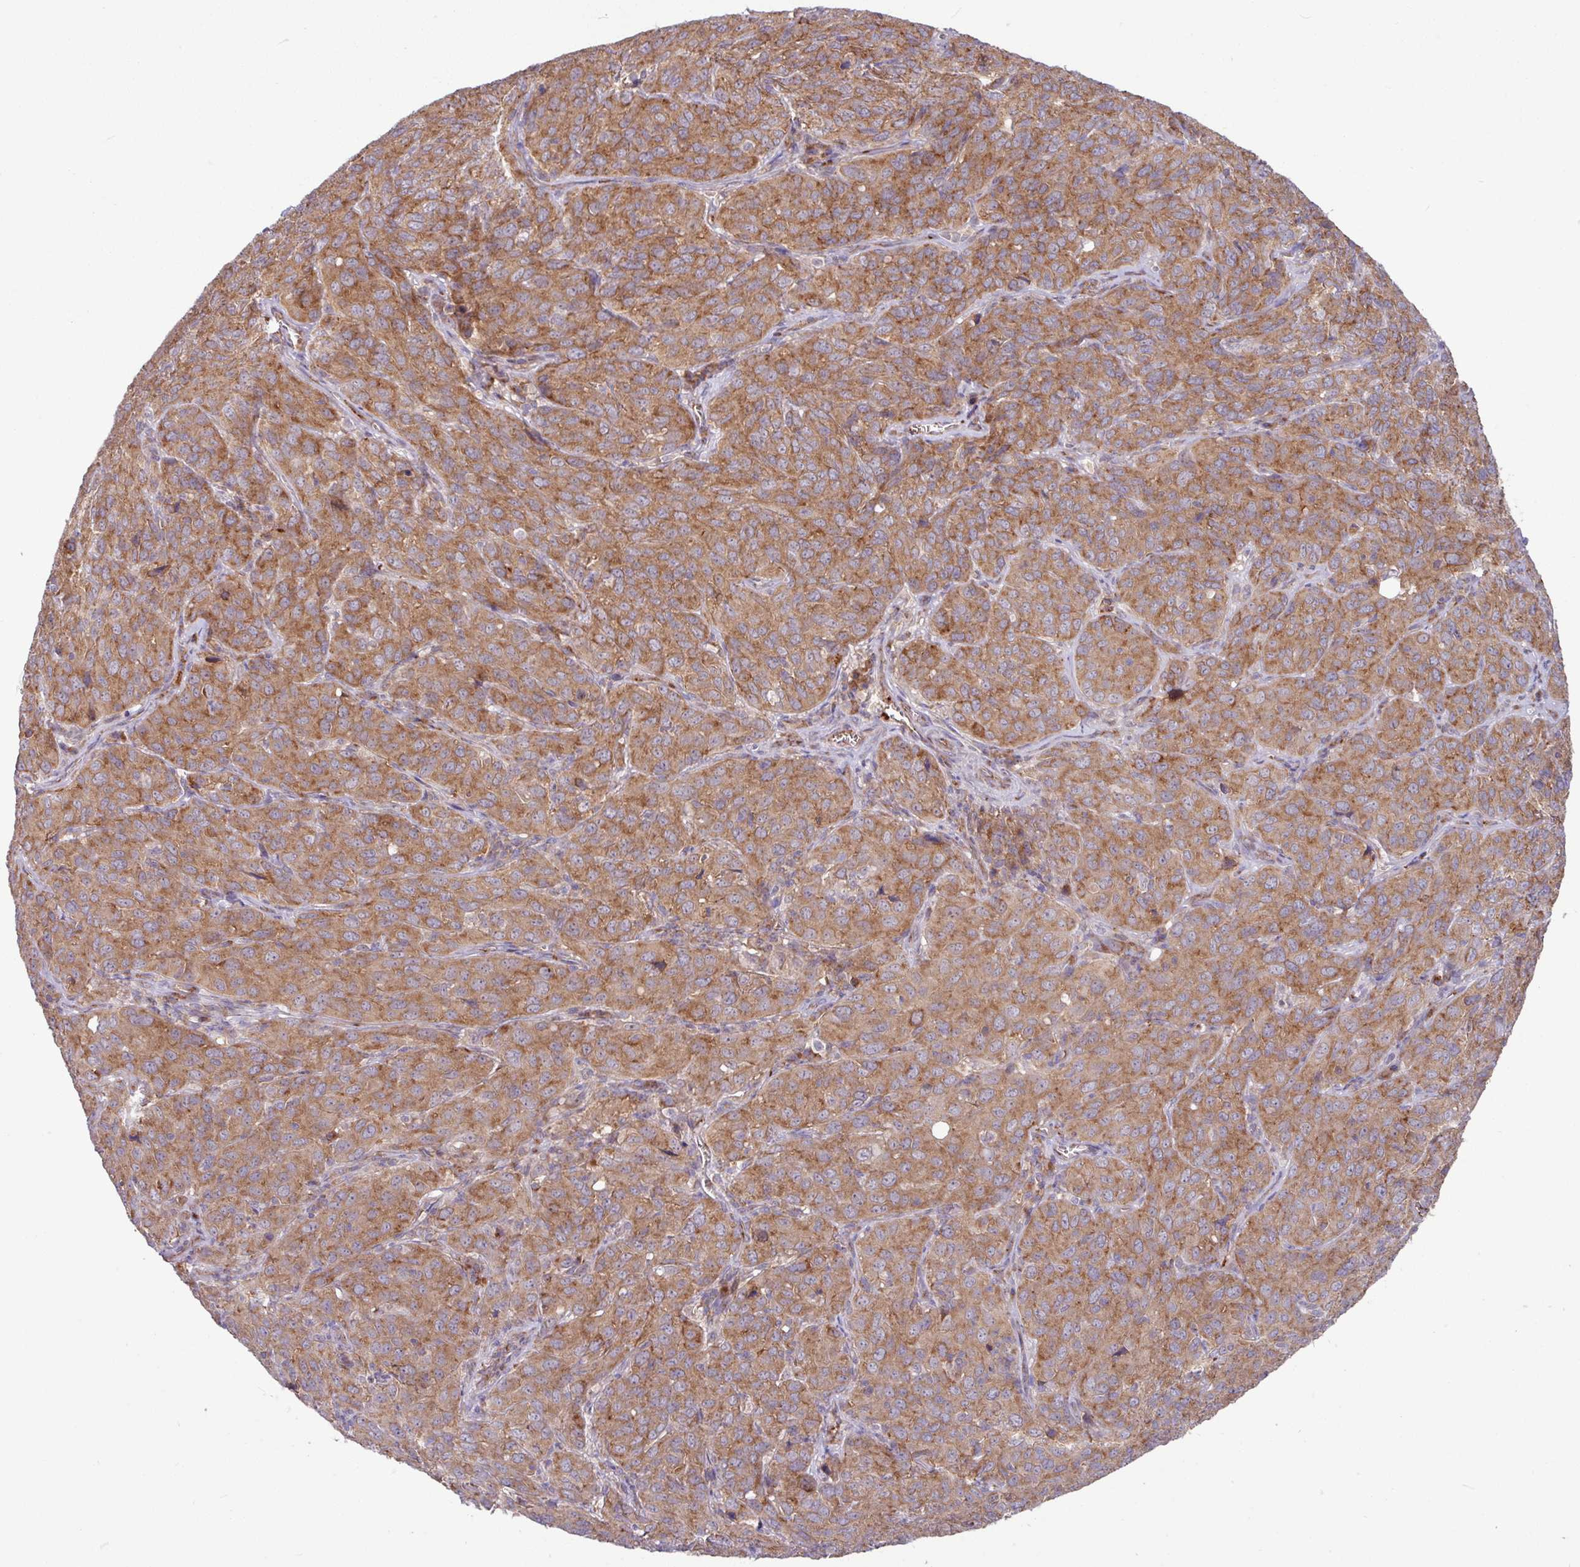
{"staining": {"intensity": "moderate", "quantity": ">75%", "location": "cytoplasmic/membranous"}, "tissue": "cervical cancer", "cell_type": "Tumor cells", "image_type": "cancer", "snomed": [{"axis": "morphology", "description": "Normal tissue, NOS"}, {"axis": "morphology", "description": "Squamous cell carcinoma, NOS"}, {"axis": "topography", "description": "Cervix"}], "caption": "Immunohistochemical staining of human cervical squamous cell carcinoma shows moderate cytoplasmic/membranous protein positivity in approximately >75% of tumor cells.", "gene": "LSM12", "patient": {"sex": "female", "age": 51}}